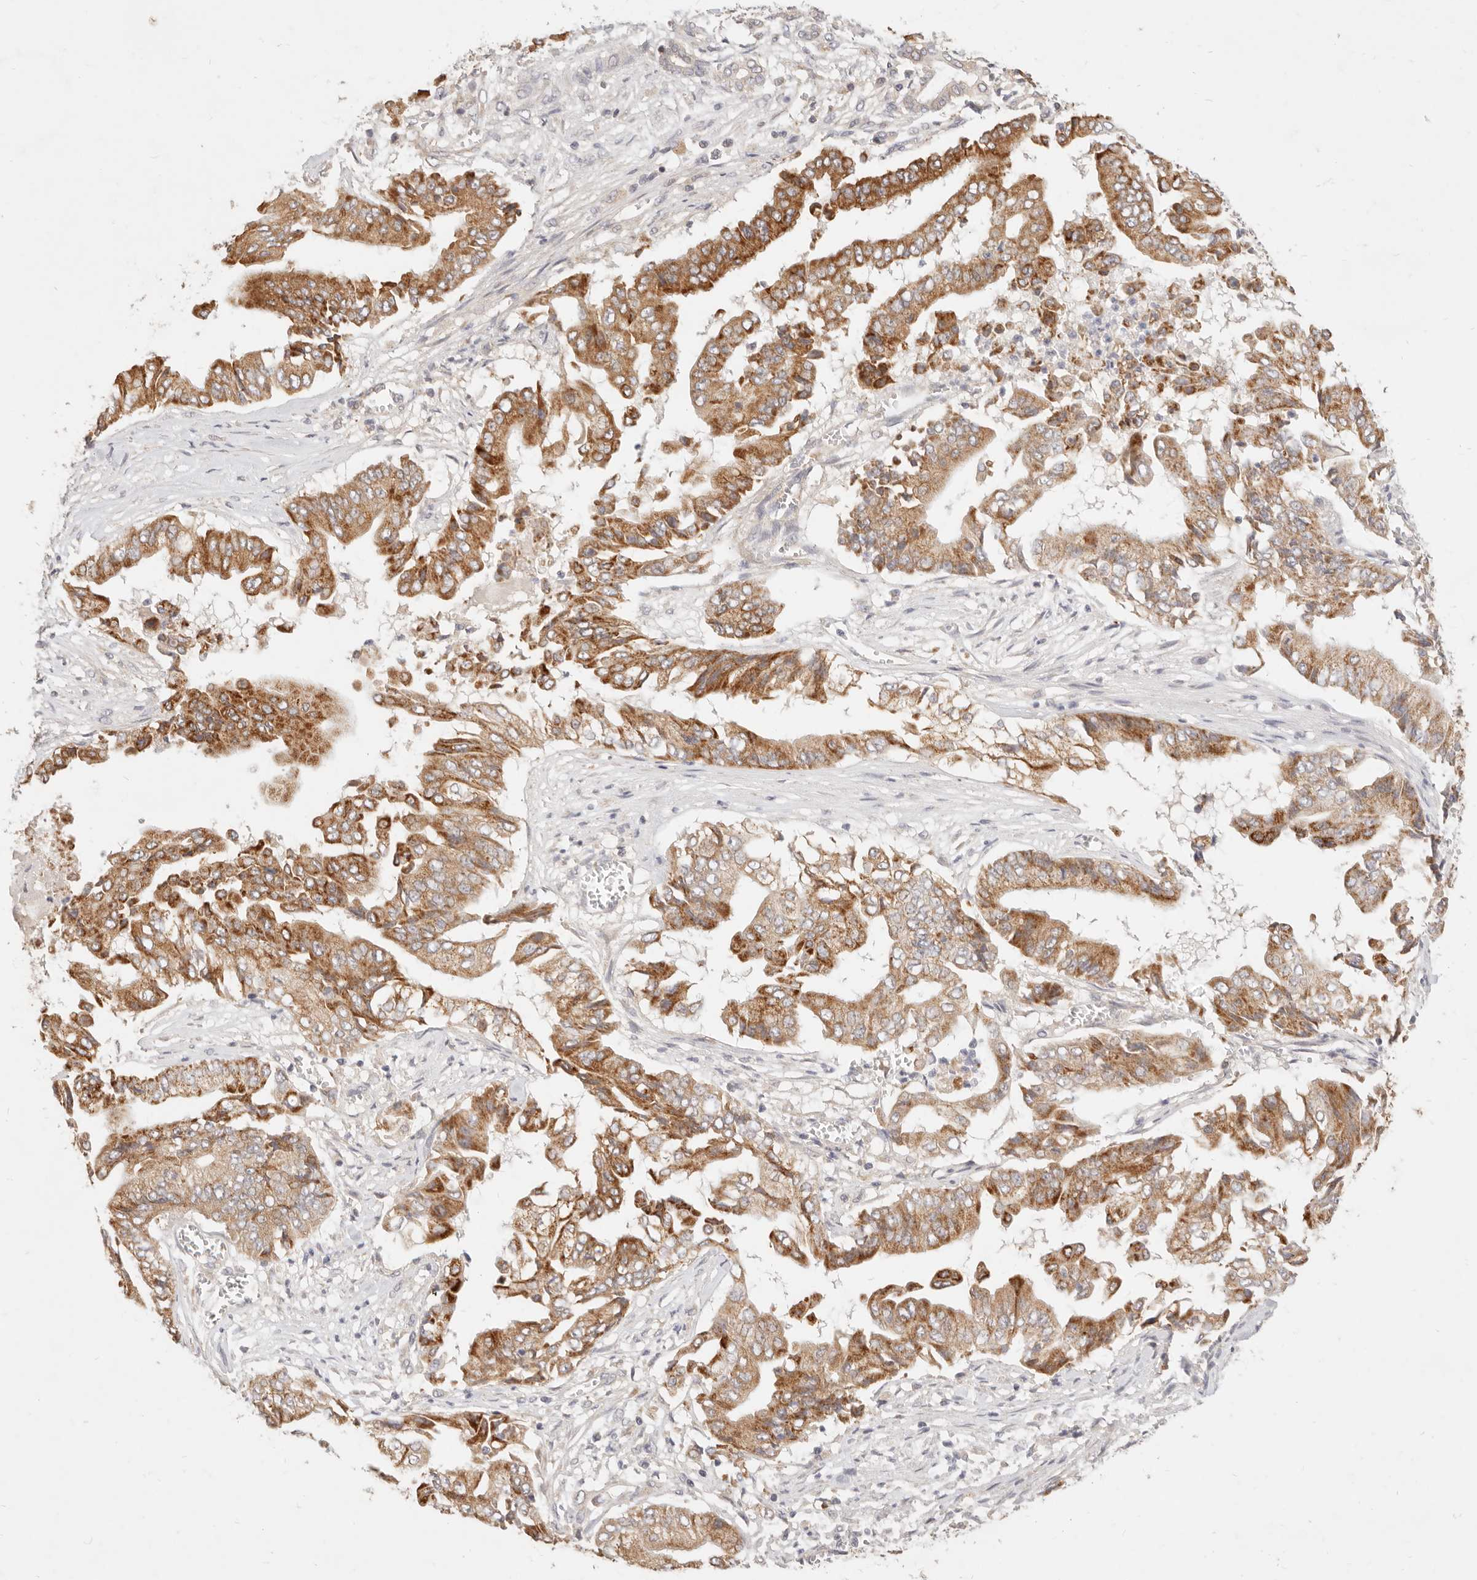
{"staining": {"intensity": "moderate", "quantity": ">75%", "location": "cytoplasmic/membranous"}, "tissue": "pancreatic cancer", "cell_type": "Tumor cells", "image_type": "cancer", "snomed": [{"axis": "morphology", "description": "Adenocarcinoma, NOS"}, {"axis": "topography", "description": "Pancreas"}], "caption": "Immunohistochemistry (IHC) image of pancreatic cancer stained for a protein (brown), which reveals medium levels of moderate cytoplasmic/membranous positivity in approximately >75% of tumor cells.", "gene": "RUBCNL", "patient": {"sex": "female", "age": 77}}